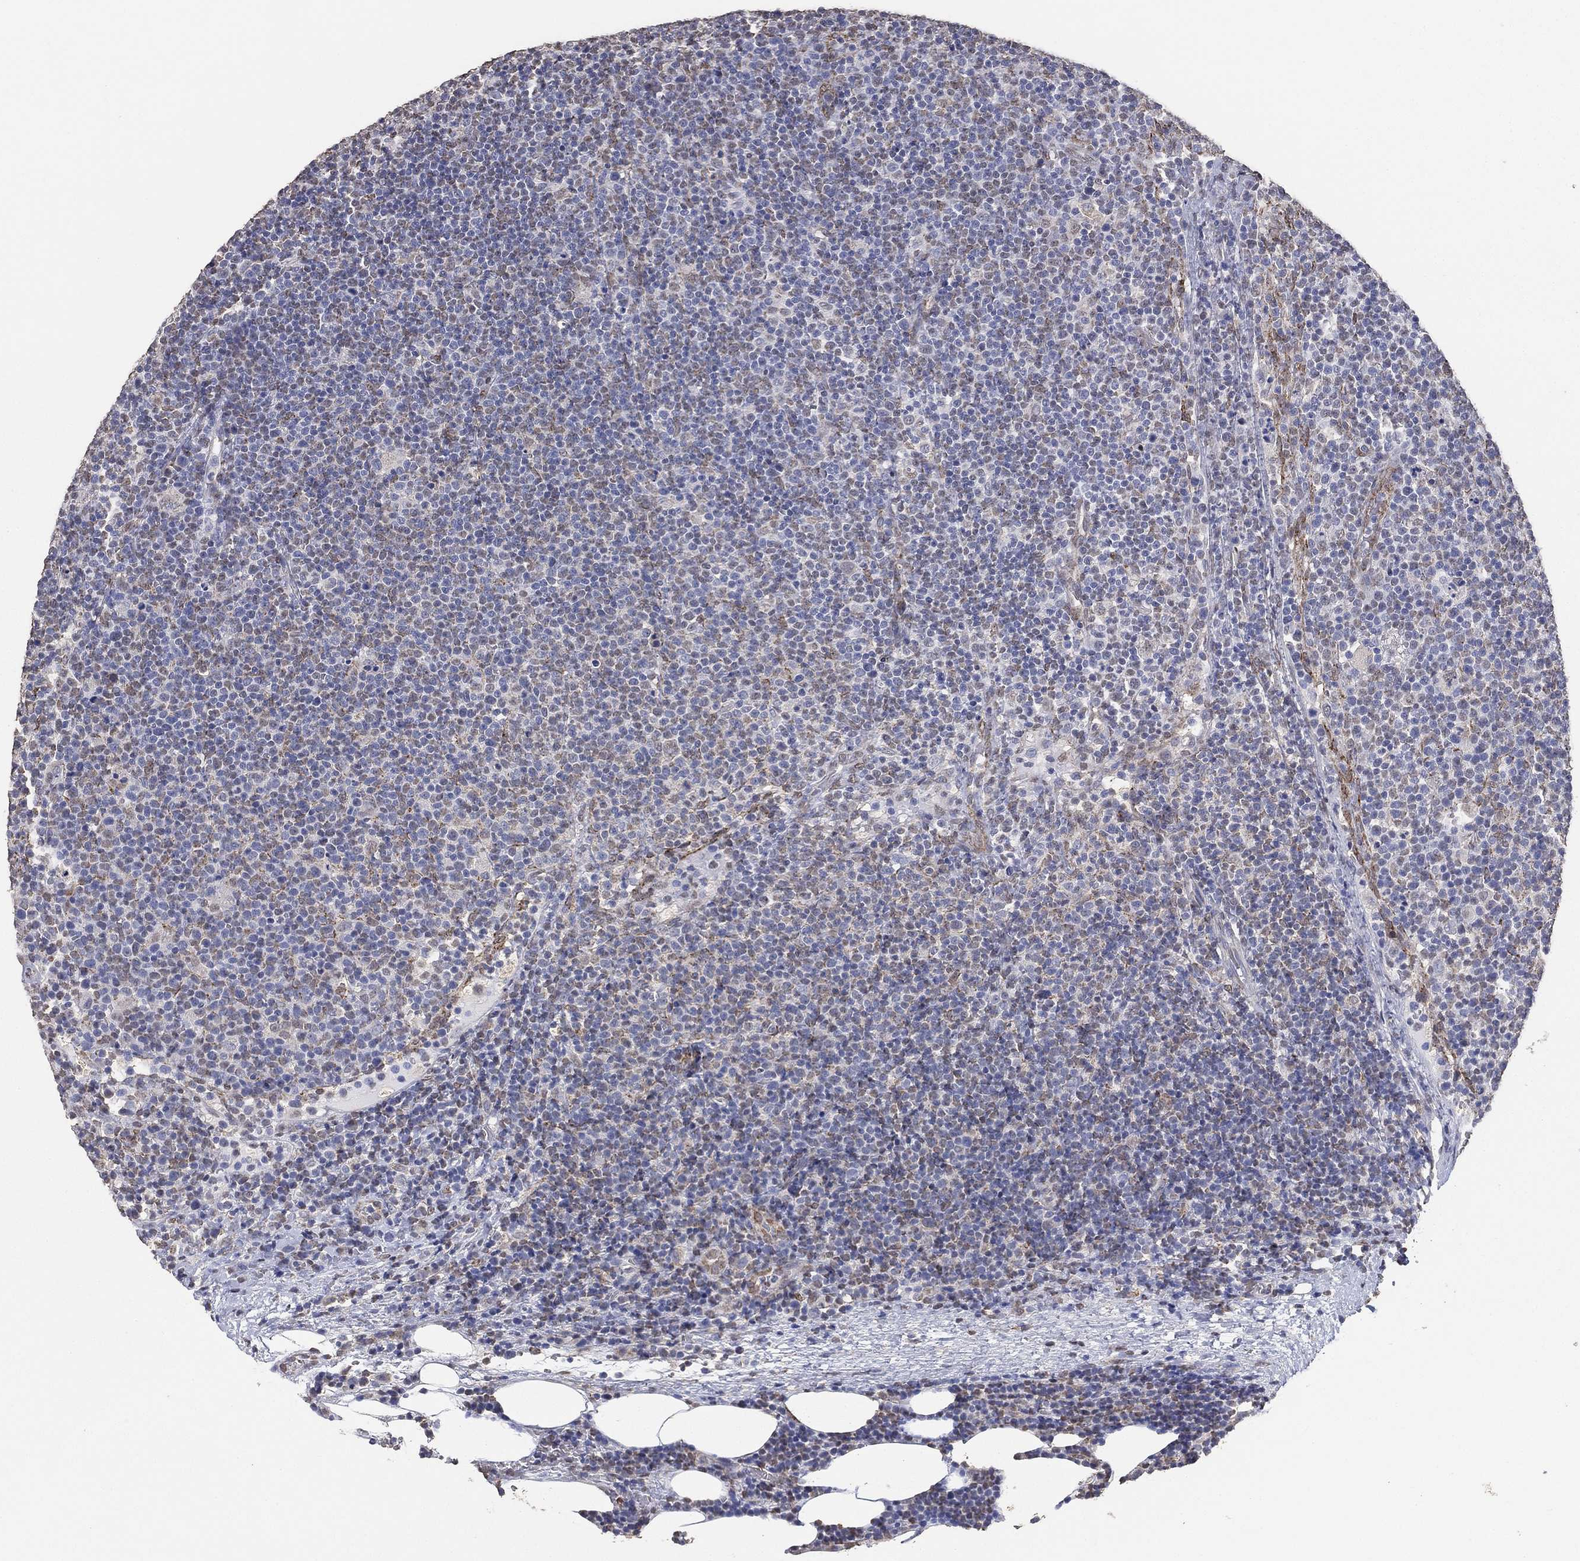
{"staining": {"intensity": "negative", "quantity": "none", "location": "none"}, "tissue": "lymphoma", "cell_type": "Tumor cells", "image_type": "cancer", "snomed": [{"axis": "morphology", "description": "Malignant lymphoma, non-Hodgkin's type, High grade"}, {"axis": "topography", "description": "Lymph node"}], "caption": "The histopathology image demonstrates no significant positivity in tumor cells of high-grade malignant lymphoma, non-Hodgkin's type.", "gene": "ALDH7A1", "patient": {"sex": "male", "age": 61}}